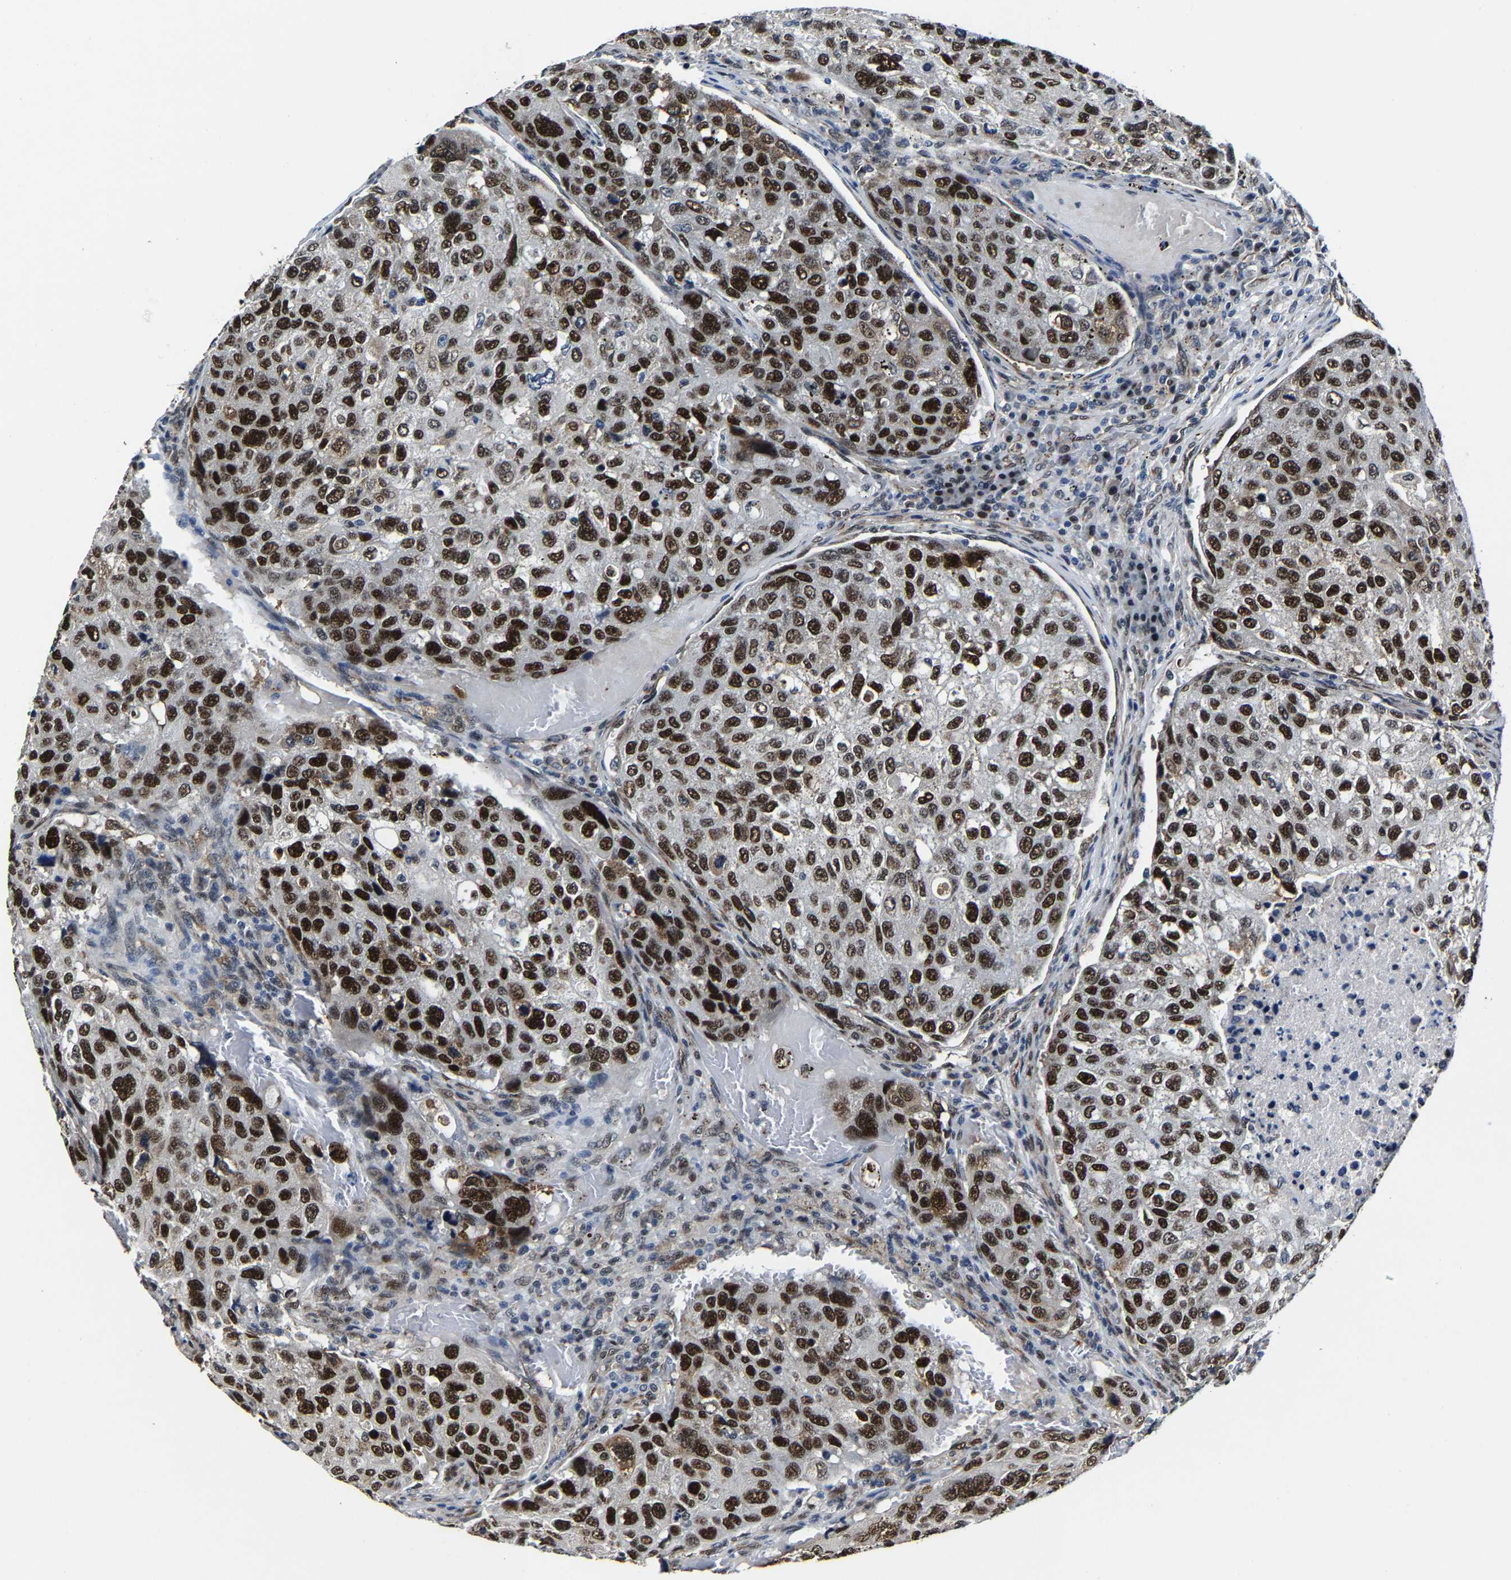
{"staining": {"intensity": "strong", "quantity": ">75%", "location": "nuclear"}, "tissue": "urothelial cancer", "cell_type": "Tumor cells", "image_type": "cancer", "snomed": [{"axis": "morphology", "description": "Urothelial carcinoma, High grade"}, {"axis": "topography", "description": "Lymph node"}, {"axis": "topography", "description": "Urinary bladder"}], "caption": "Urothelial carcinoma (high-grade) stained with DAB IHC exhibits high levels of strong nuclear positivity in approximately >75% of tumor cells.", "gene": "METTL1", "patient": {"sex": "male", "age": 51}}